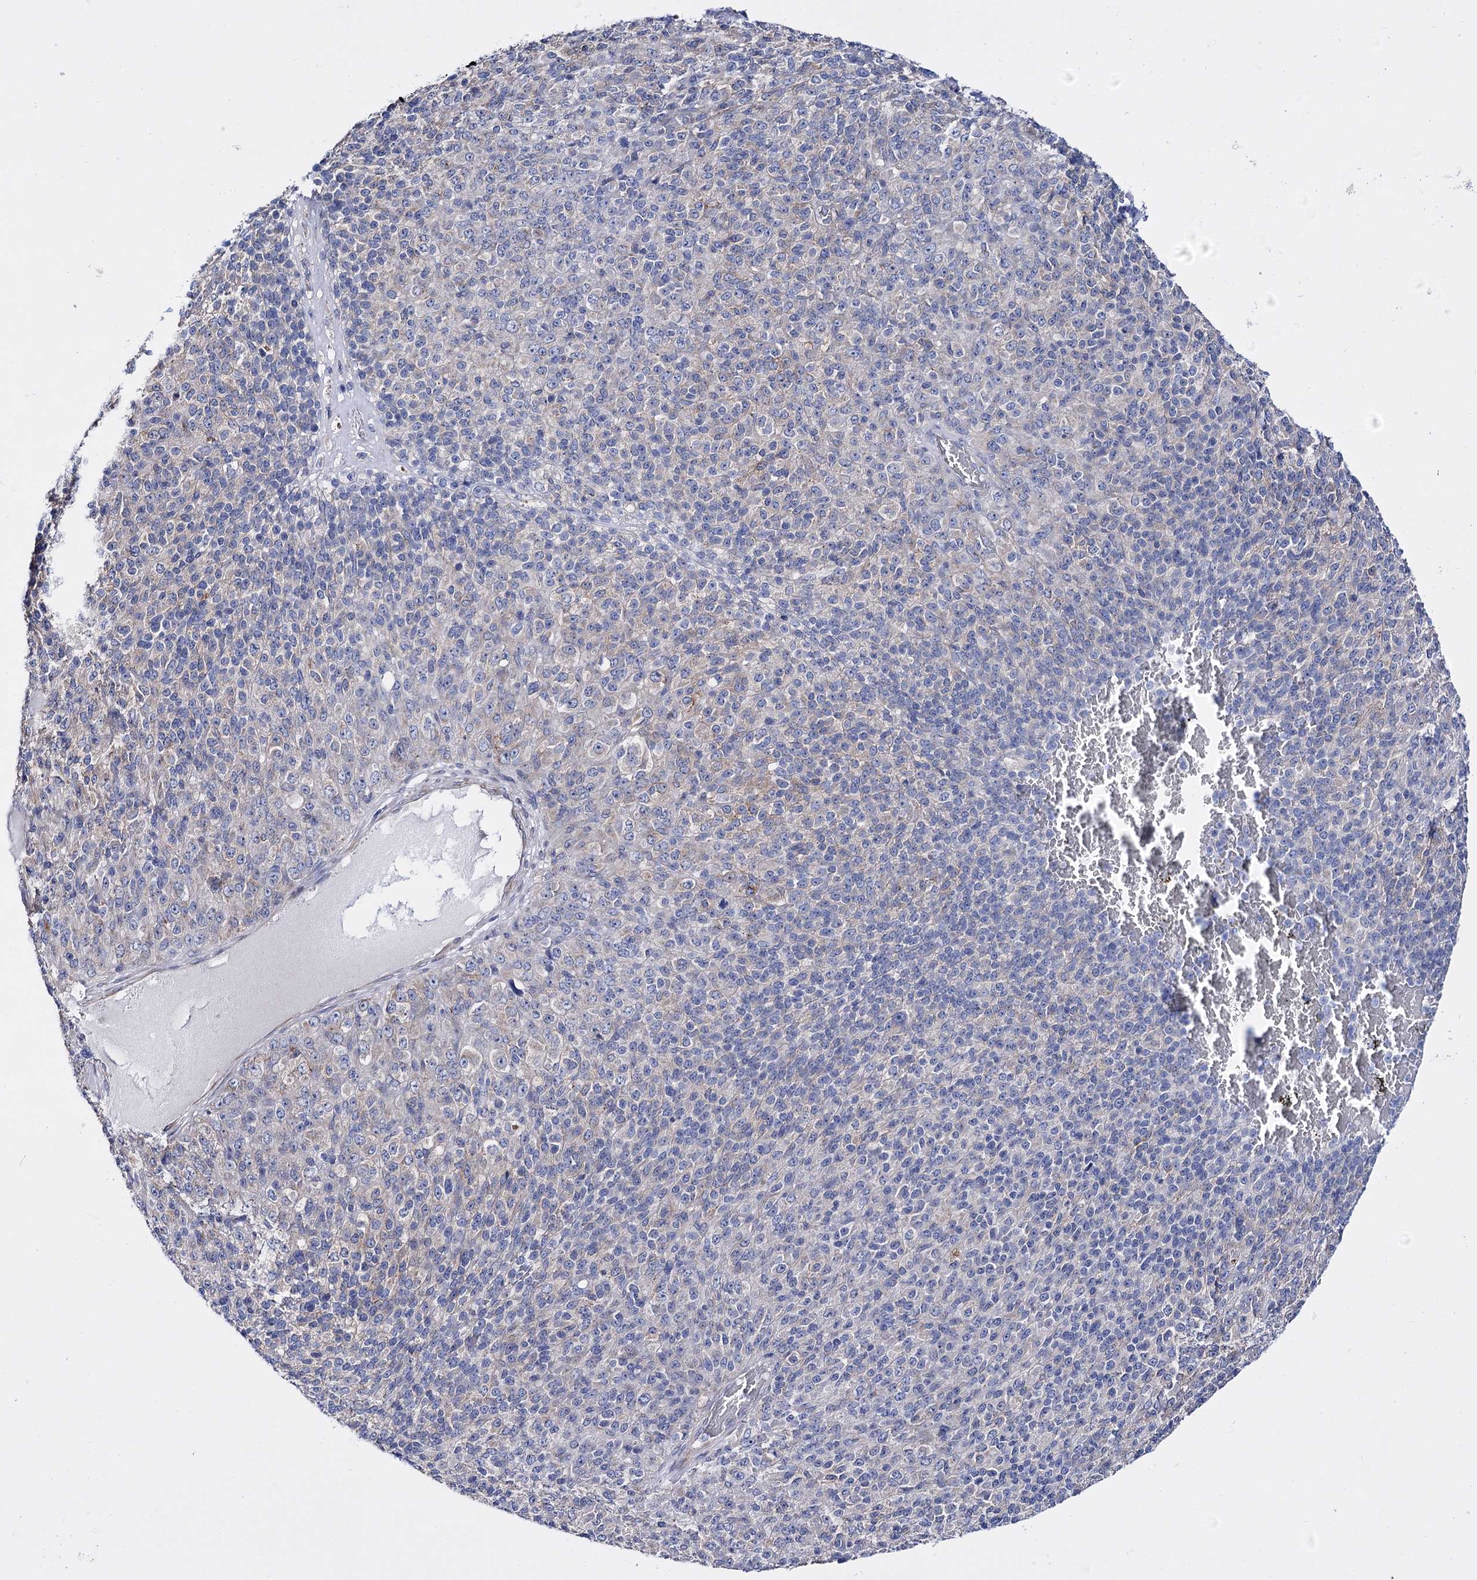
{"staining": {"intensity": "negative", "quantity": "none", "location": "none"}, "tissue": "melanoma", "cell_type": "Tumor cells", "image_type": "cancer", "snomed": [{"axis": "morphology", "description": "Malignant melanoma, Metastatic site"}, {"axis": "topography", "description": "Brain"}], "caption": "High power microscopy image of an immunohistochemistry (IHC) photomicrograph of melanoma, revealing no significant expression in tumor cells.", "gene": "LRRC34", "patient": {"sex": "female", "age": 56}}